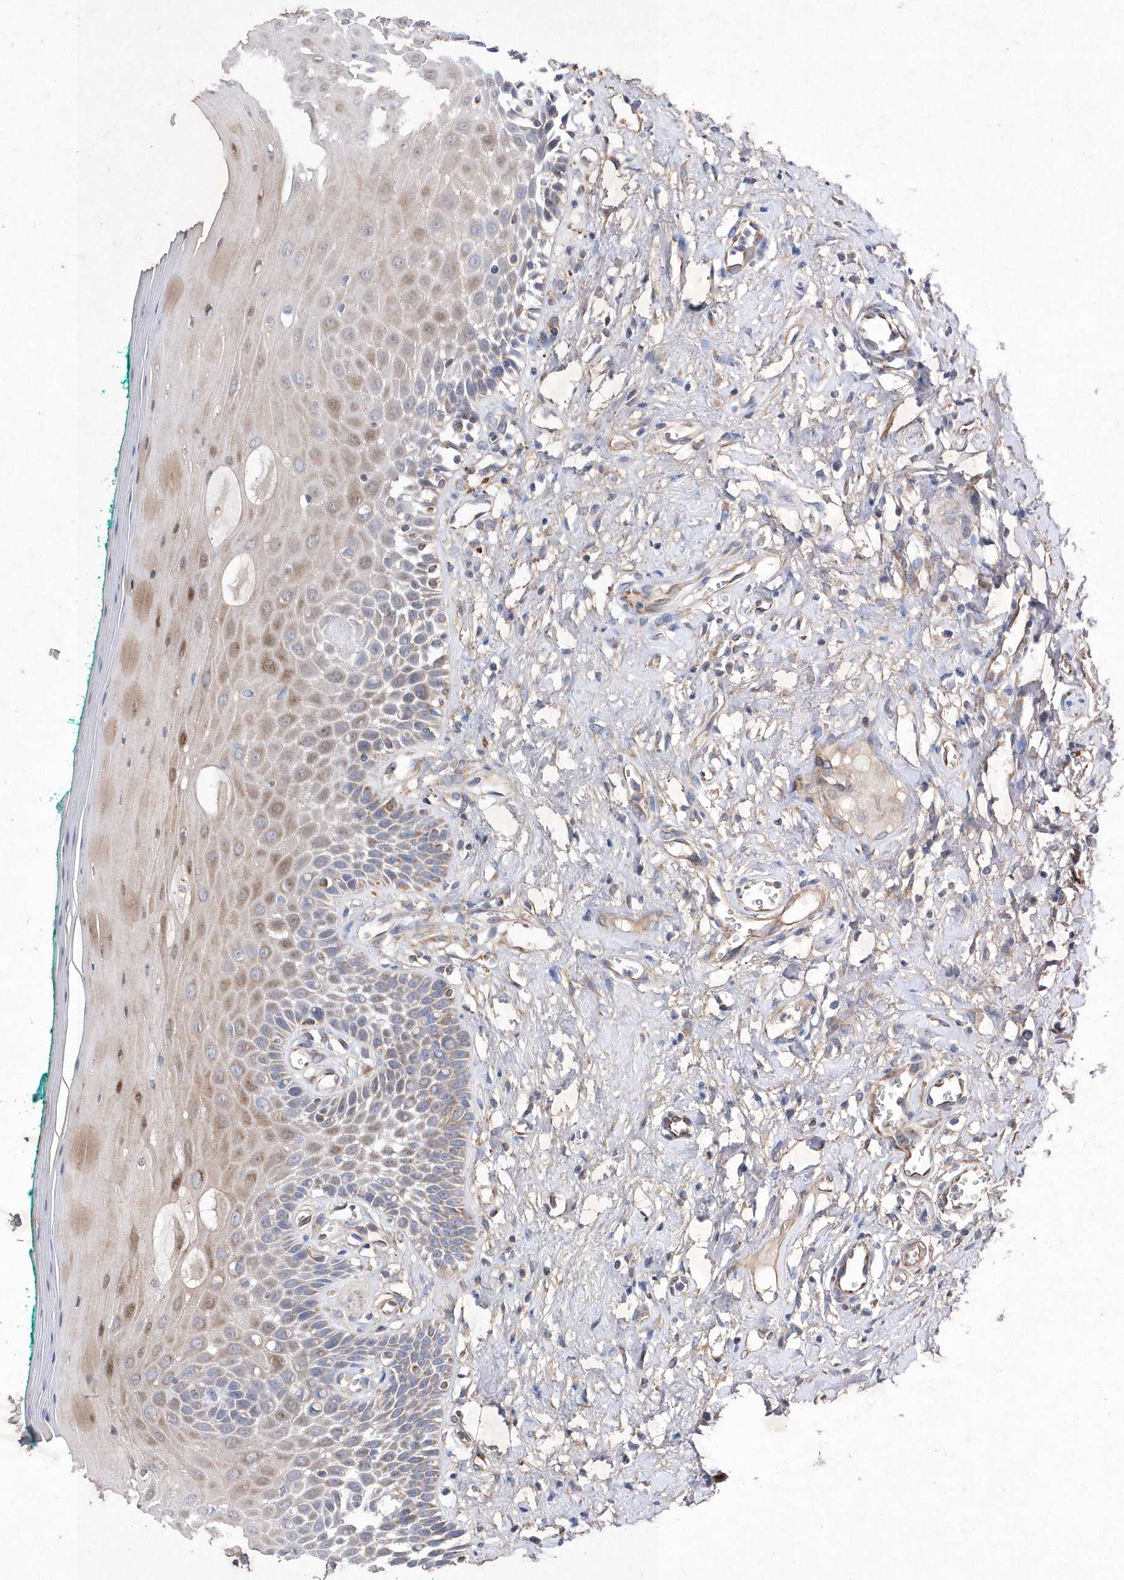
{"staining": {"intensity": "weak", "quantity": "25%-75%", "location": "cytoplasmic/membranous"}, "tissue": "oral mucosa", "cell_type": "Squamous epithelial cells", "image_type": "normal", "snomed": [{"axis": "morphology", "description": "Normal tissue, NOS"}, {"axis": "topography", "description": "Oral tissue"}], "caption": "Weak cytoplasmic/membranous positivity is seen in about 25%-75% of squamous epithelial cells in benign oral mucosa. The staining was performed using DAB, with brown indicating positive protein expression. Nuclei are stained blue with hematoxylin.", "gene": "METTL8", "patient": {"sex": "female", "age": 70}}